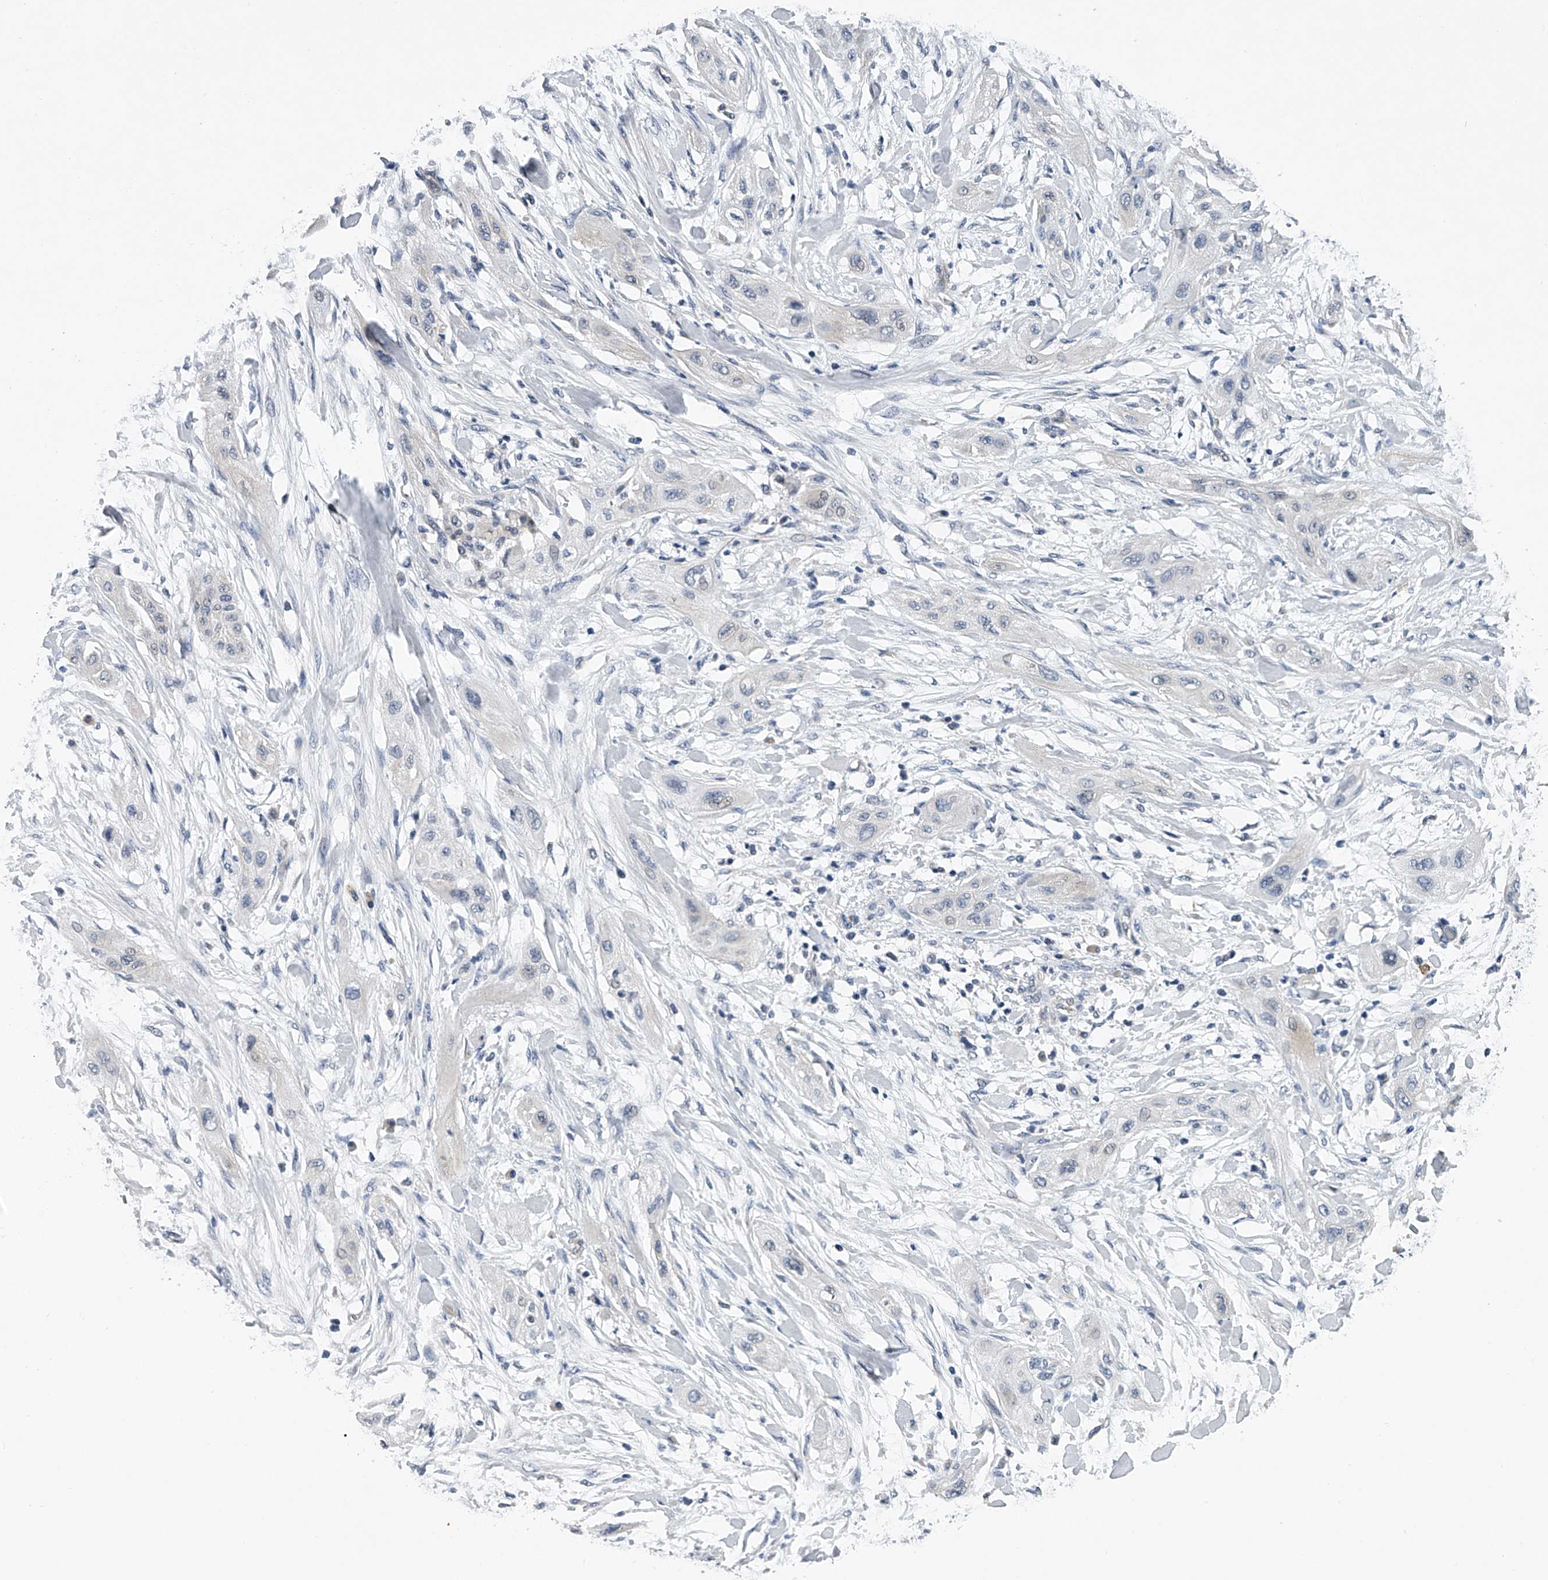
{"staining": {"intensity": "negative", "quantity": "none", "location": "none"}, "tissue": "lung cancer", "cell_type": "Tumor cells", "image_type": "cancer", "snomed": [{"axis": "morphology", "description": "Squamous cell carcinoma, NOS"}, {"axis": "topography", "description": "Lung"}], "caption": "Immunohistochemistry (IHC) histopathology image of human lung squamous cell carcinoma stained for a protein (brown), which reveals no expression in tumor cells. (DAB (3,3'-diaminobenzidine) IHC visualized using brightfield microscopy, high magnification).", "gene": "RNF5", "patient": {"sex": "female", "age": 47}}